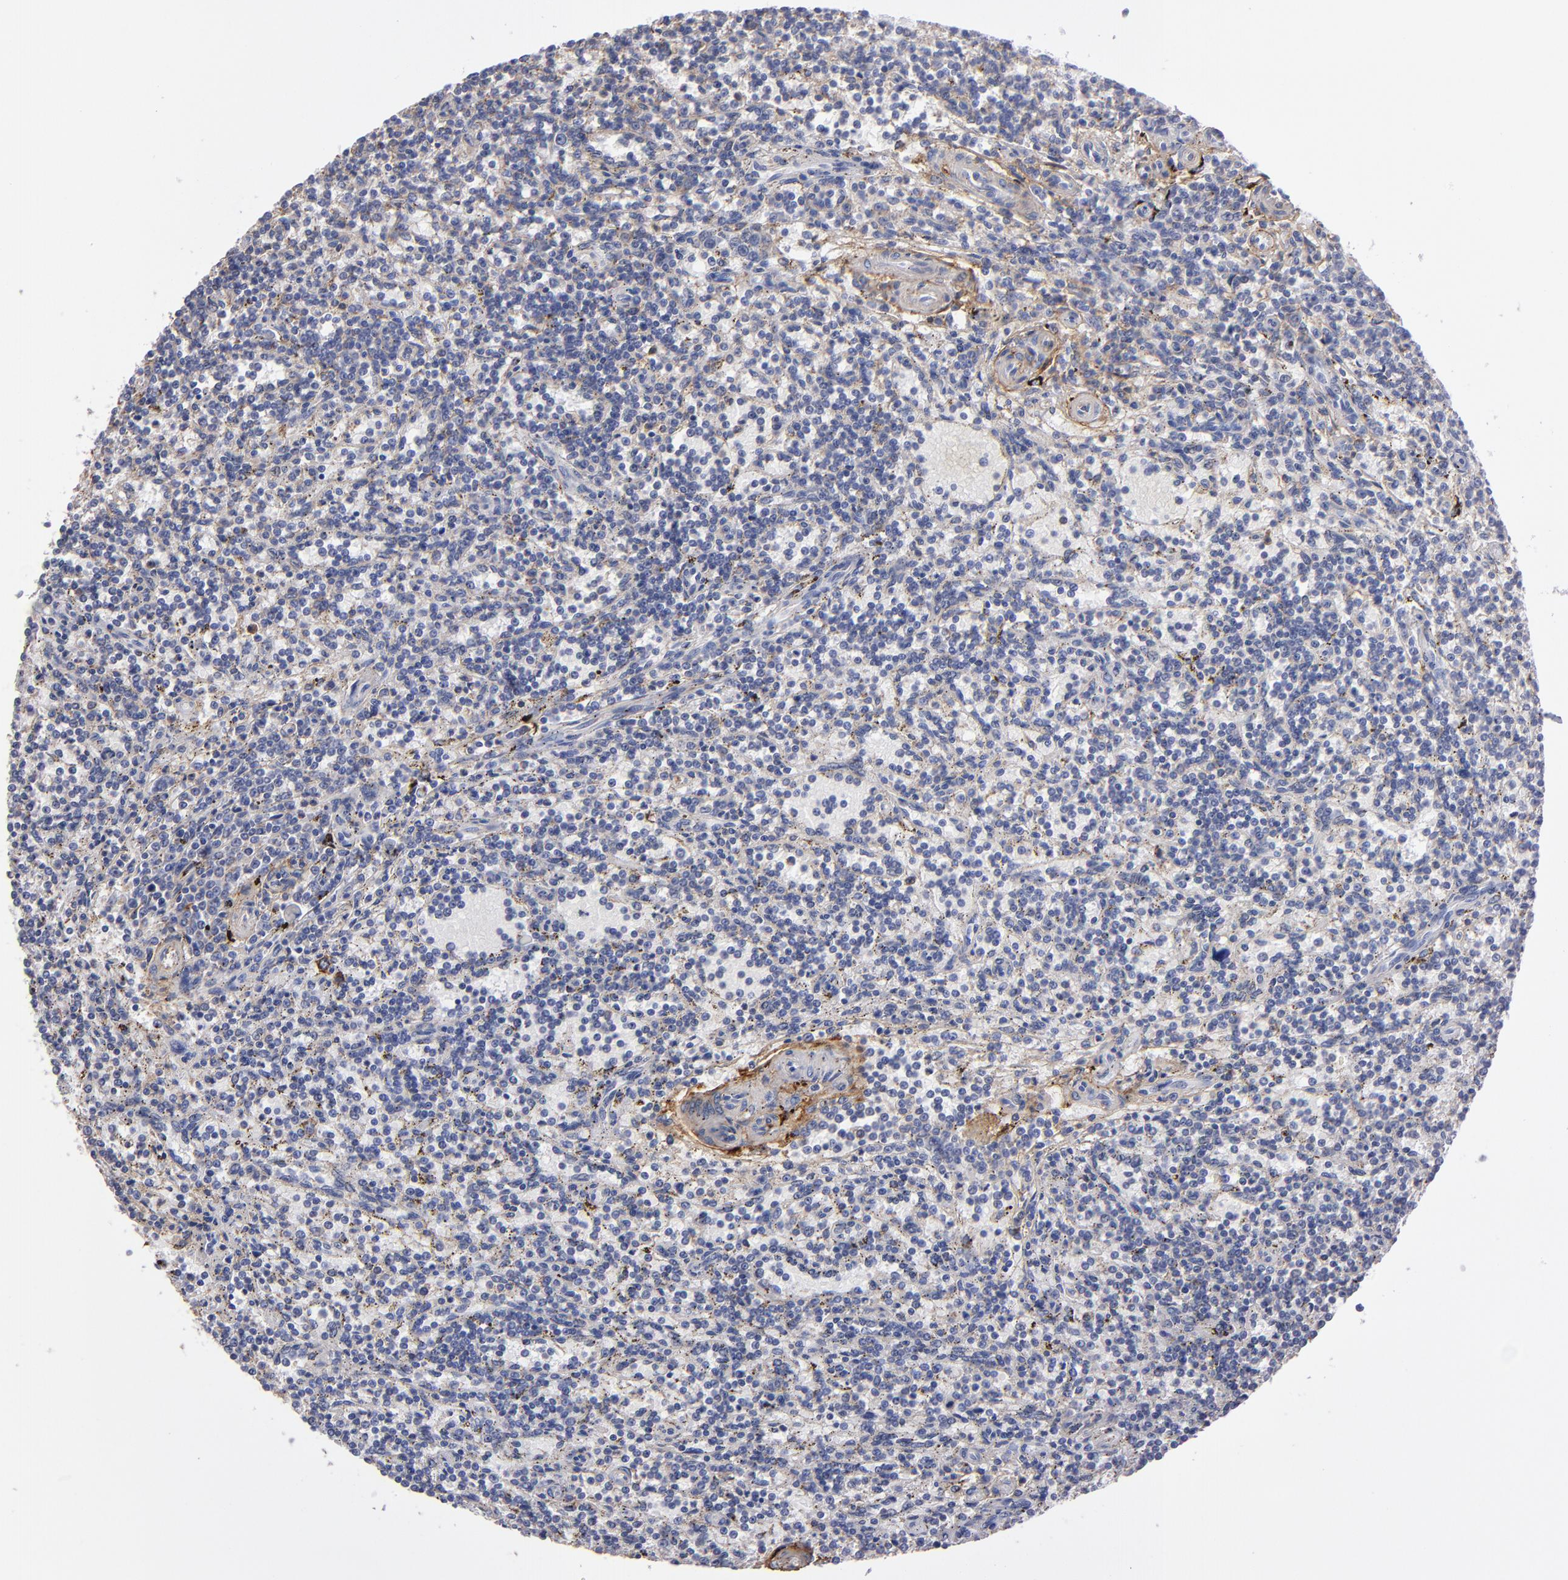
{"staining": {"intensity": "weak", "quantity": "<25%", "location": "cytoplasmic/membranous"}, "tissue": "lymphoma", "cell_type": "Tumor cells", "image_type": "cancer", "snomed": [{"axis": "morphology", "description": "Malignant lymphoma, non-Hodgkin's type, Low grade"}, {"axis": "topography", "description": "Spleen"}], "caption": "Low-grade malignant lymphoma, non-Hodgkin's type was stained to show a protein in brown. There is no significant staining in tumor cells.", "gene": "MFGE8", "patient": {"sex": "male", "age": 73}}